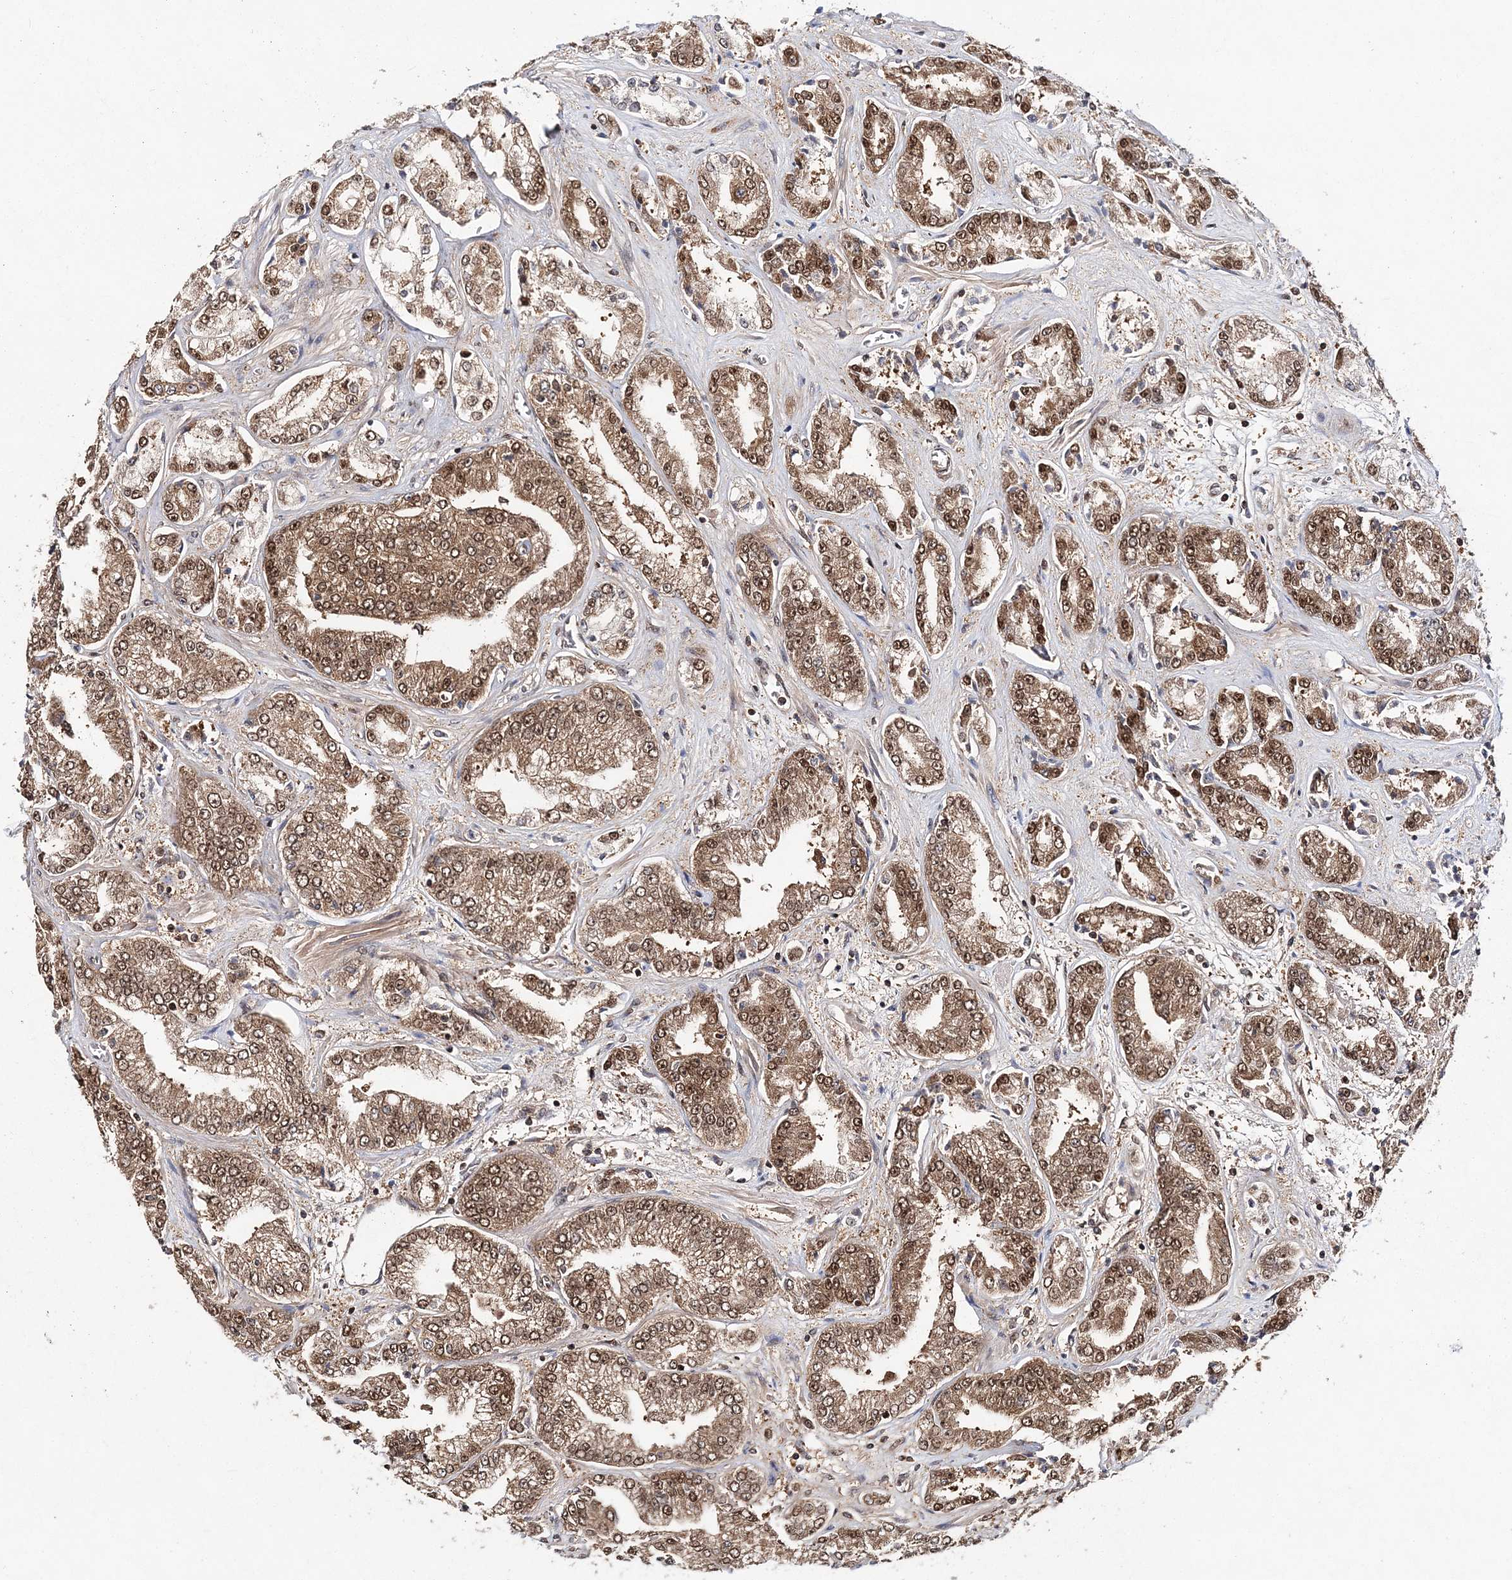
{"staining": {"intensity": "moderate", "quantity": ">75%", "location": "cytoplasmic/membranous,nuclear"}, "tissue": "prostate cancer", "cell_type": "Tumor cells", "image_type": "cancer", "snomed": [{"axis": "morphology", "description": "Adenocarcinoma, High grade"}, {"axis": "topography", "description": "Prostate"}], "caption": "Human prostate adenocarcinoma (high-grade) stained with a protein marker reveals moderate staining in tumor cells.", "gene": "NIF3L1", "patient": {"sex": "male", "age": 71}}